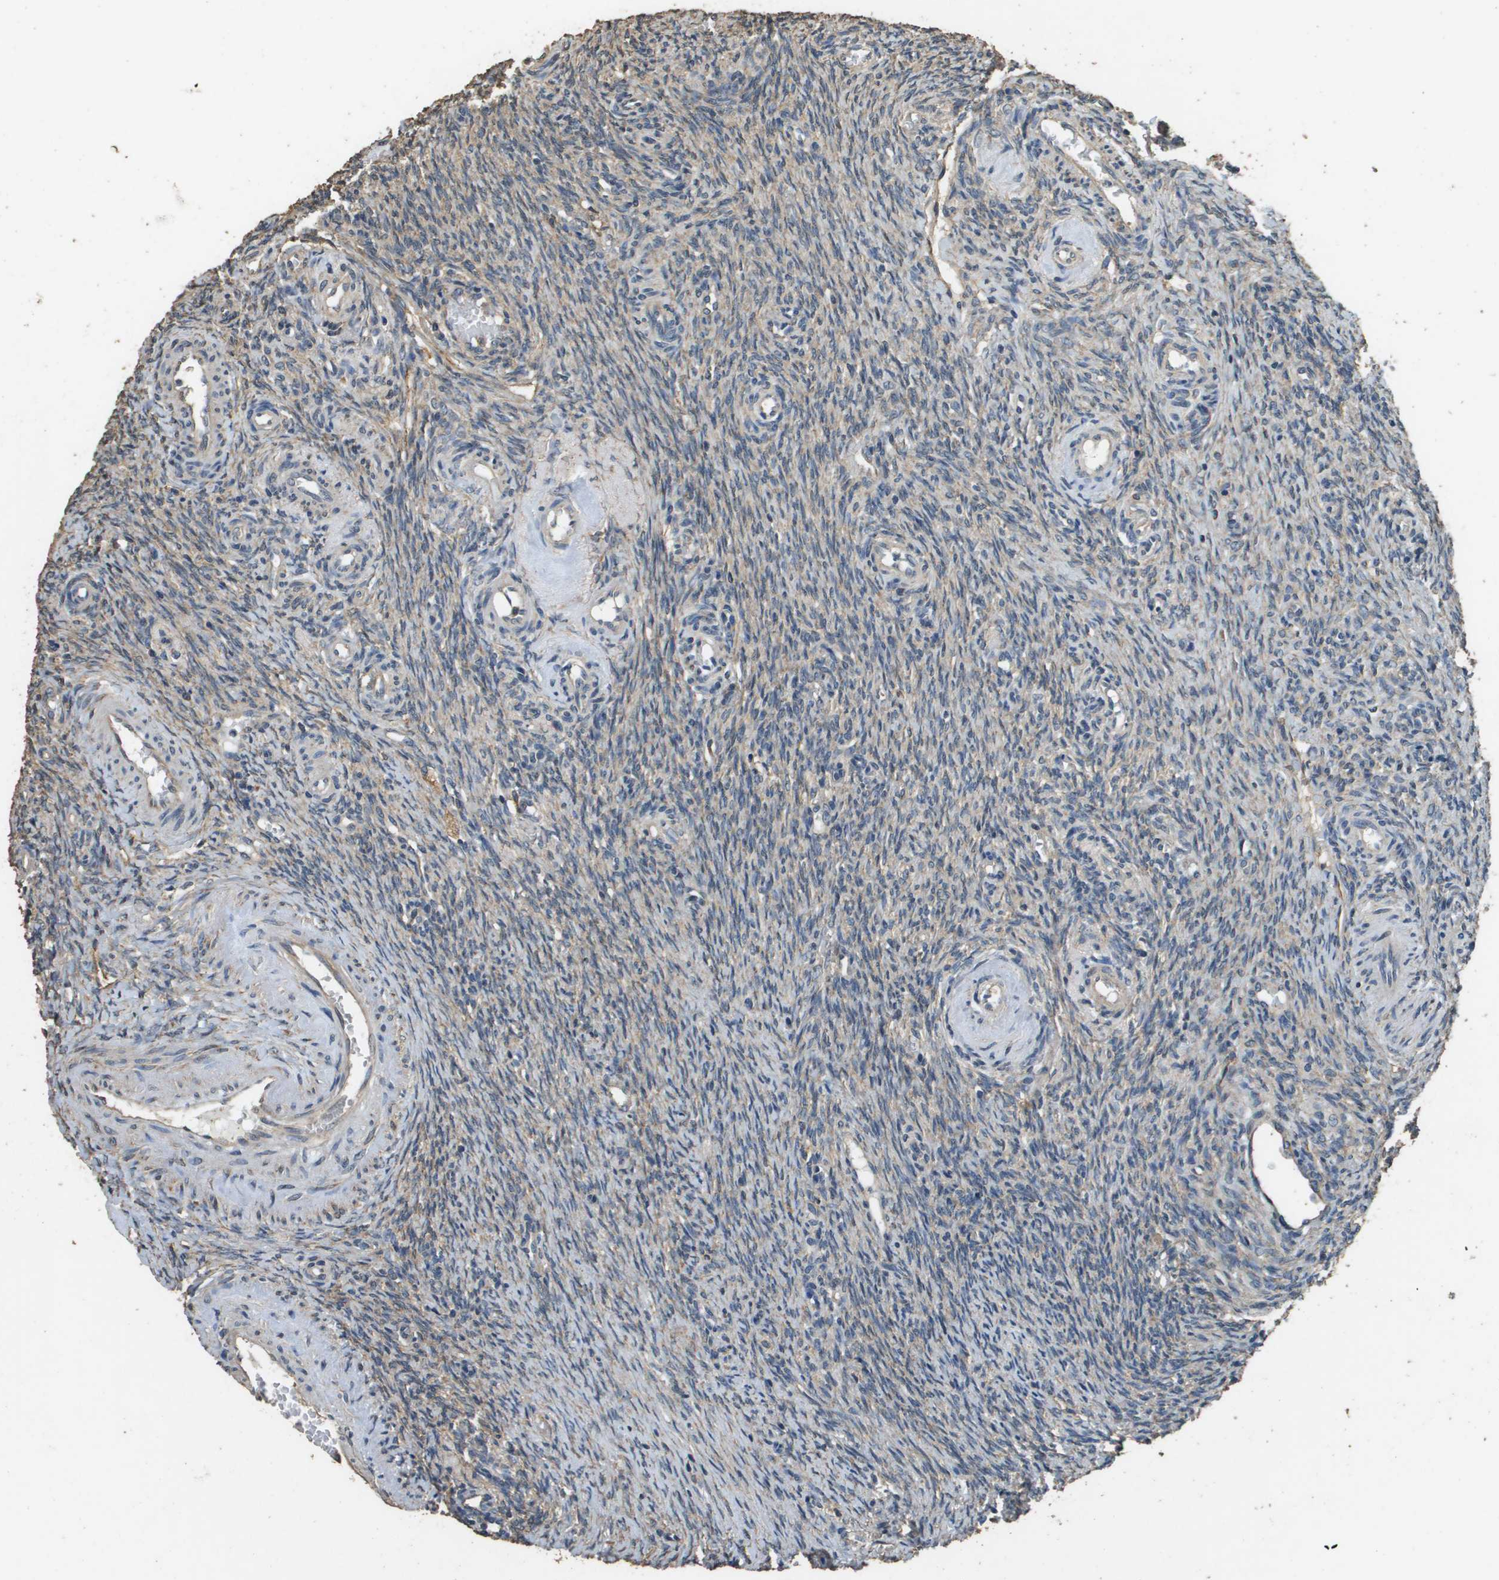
{"staining": {"intensity": "moderate", "quantity": ">75%", "location": "cytoplasmic/membranous"}, "tissue": "ovary", "cell_type": "Ovarian stroma cells", "image_type": "normal", "snomed": [{"axis": "morphology", "description": "Normal tissue, NOS"}, {"axis": "topography", "description": "Ovary"}], "caption": "Immunohistochemical staining of normal ovary displays moderate cytoplasmic/membranous protein positivity in about >75% of ovarian stroma cells.", "gene": "RAB6B", "patient": {"sex": "female", "age": 41}}